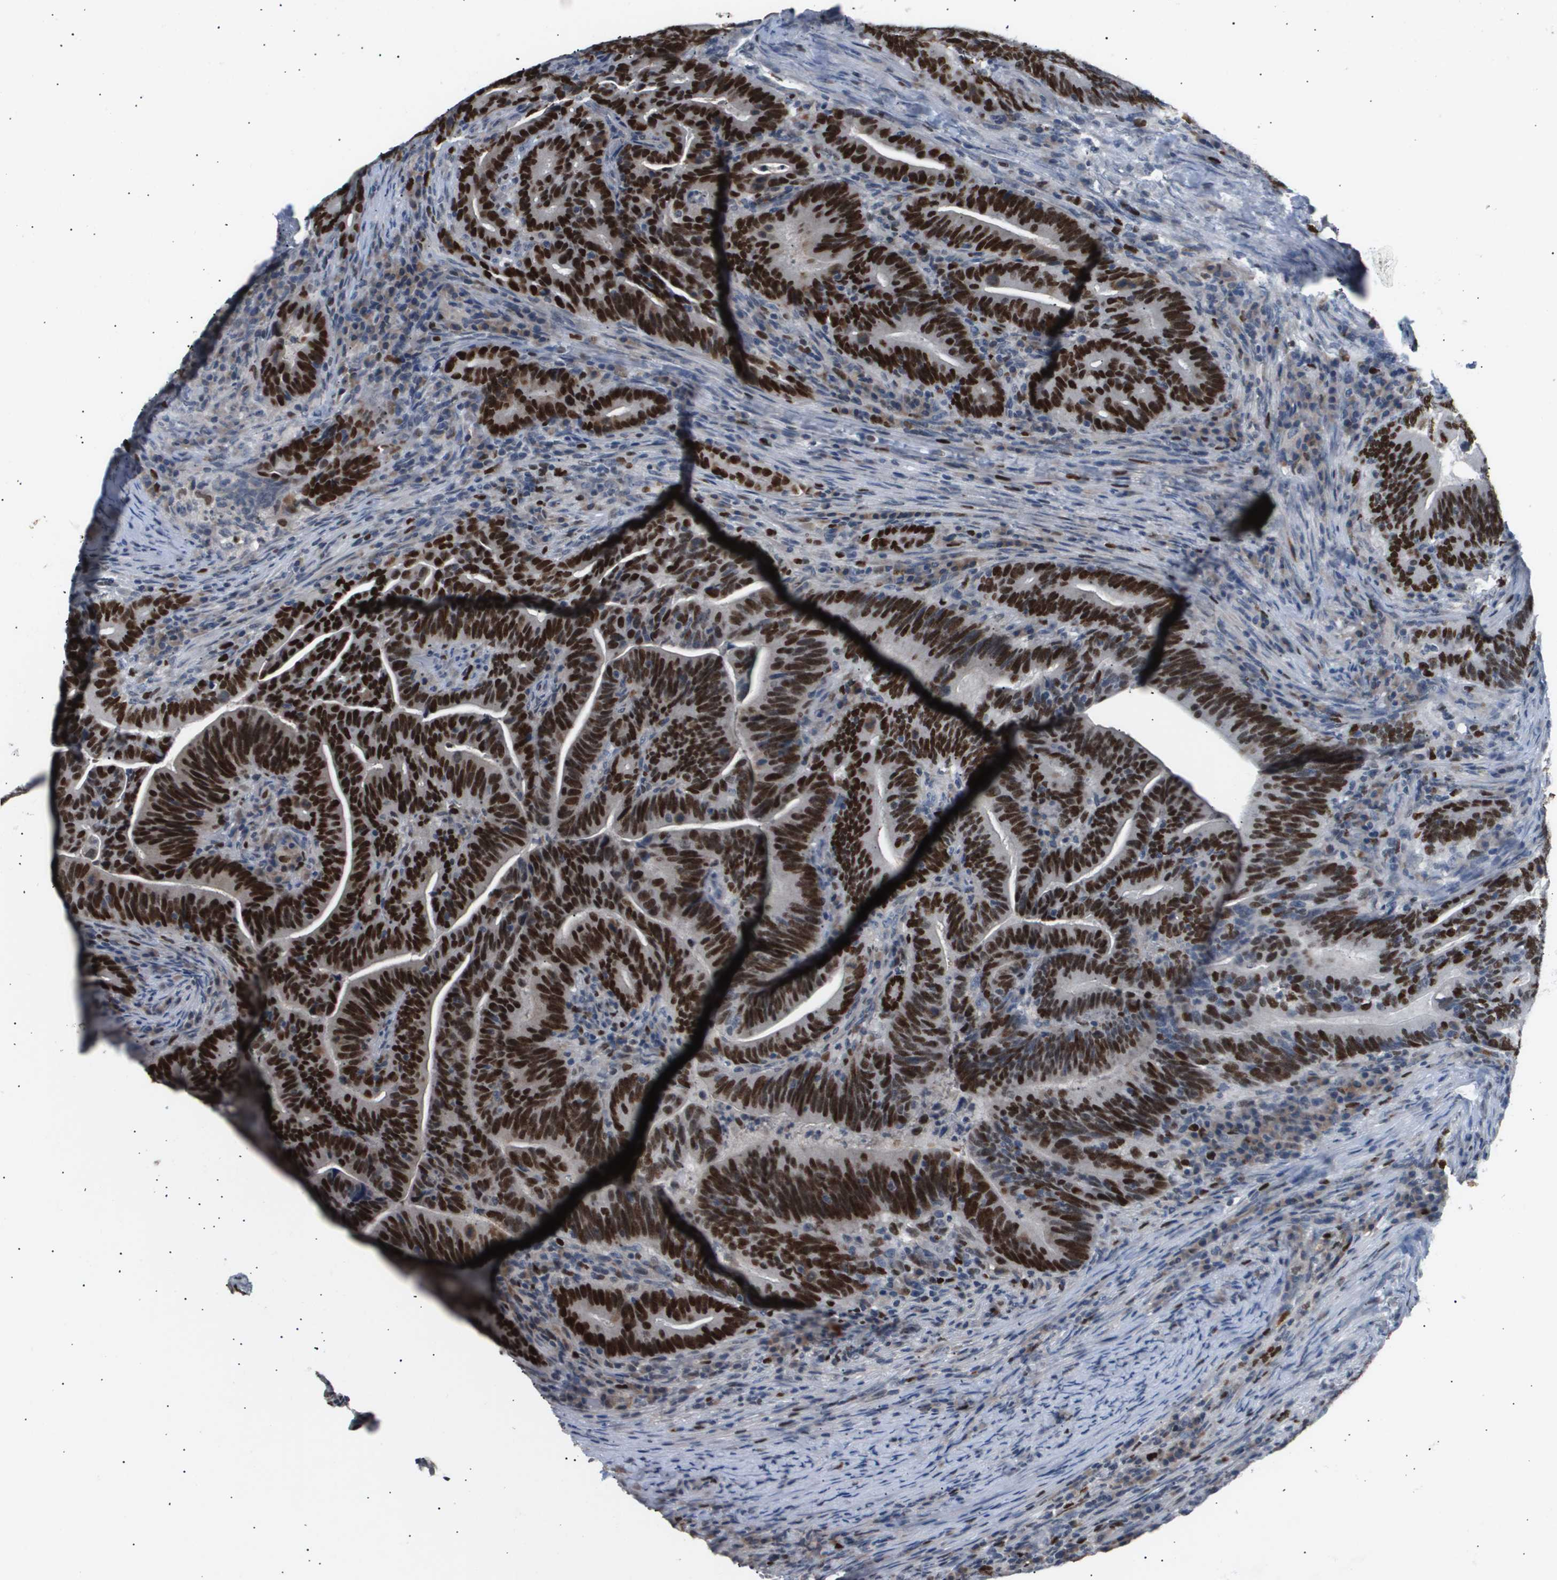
{"staining": {"intensity": "strong", "quantity": ">75%", "location": "nuclear"}, "tissue": "colorectal cancer", "cell_type": "Tumor cells", "image_type": "cancer", "snomed": [{"axis": "morphology", "description": "Normal tissue, NOS"}, {"axis": "morphology", "description": "Adenocarcinoma, NOS"}, {"axis": "topography", "description": "Colon"}], "caption": "A histopathology image showing strong nuclear positivity in about >75% of tumor cells in colorectal adenocarcinoma, as visualized by brown immunohistochemical staining.", "gene": "ANAPC2", "patient": {"sex": "female", "age": 66}}